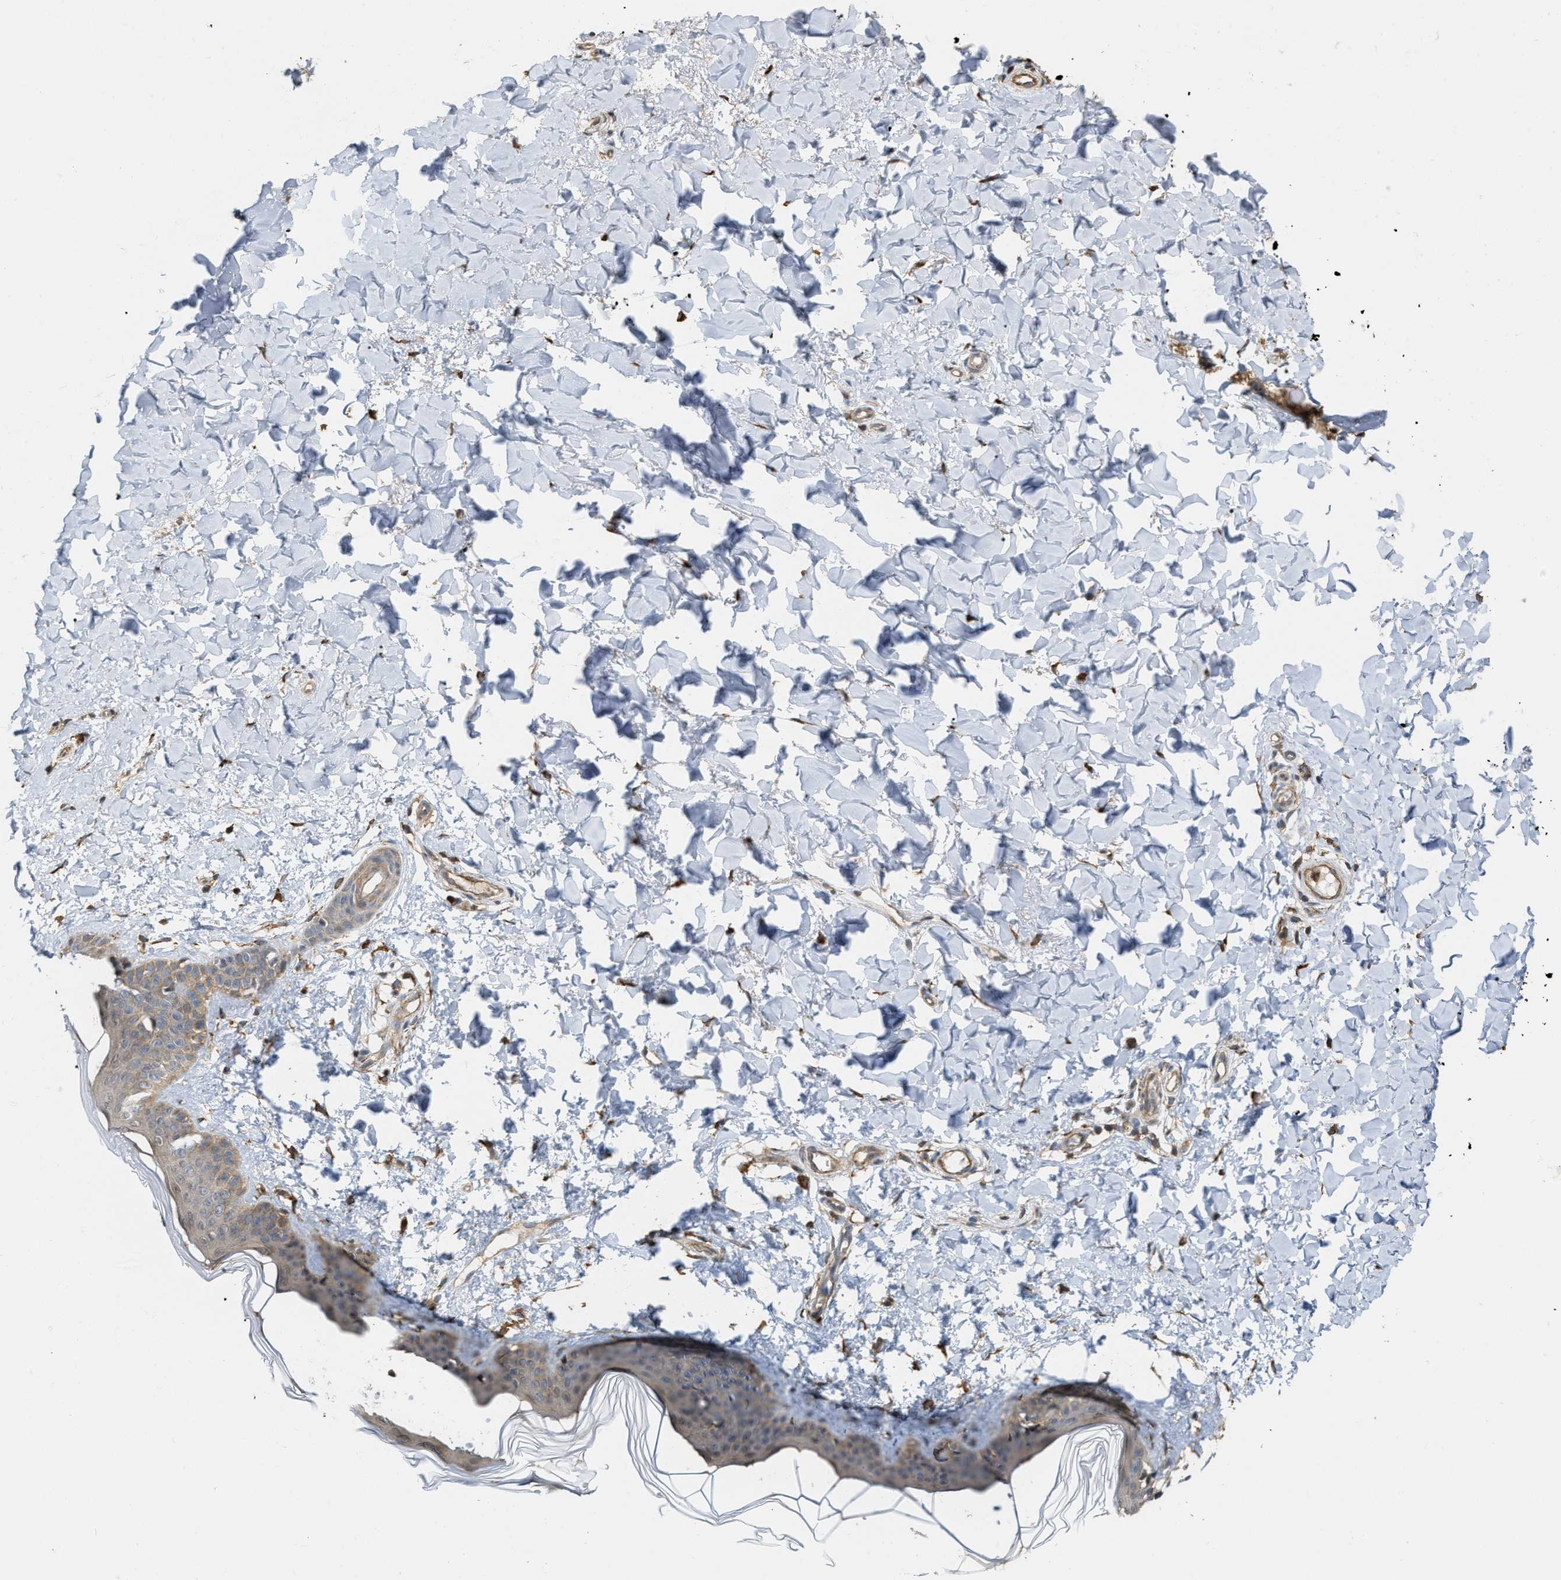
{"staining": {"intensity": "strong", "quantity": ">75%", "location": "cytoplasmic/membranous"}, "tissue": "skin", "cell_type": "Fibroblasts", "image_type": "normal", "snomed": [{"axis": "morphology", "description": "Normal tissue, NOS"}, {"axis": "topography", "description": "Skin"}], "caption": "Unremarkable skin was stained to show a protein in brown. There is high levels of strong cytoplasmic/membranous staining in about >75% of fibroblasts.", "gene": "IQCE", "patient": {"sex": "female", "age": 17}}